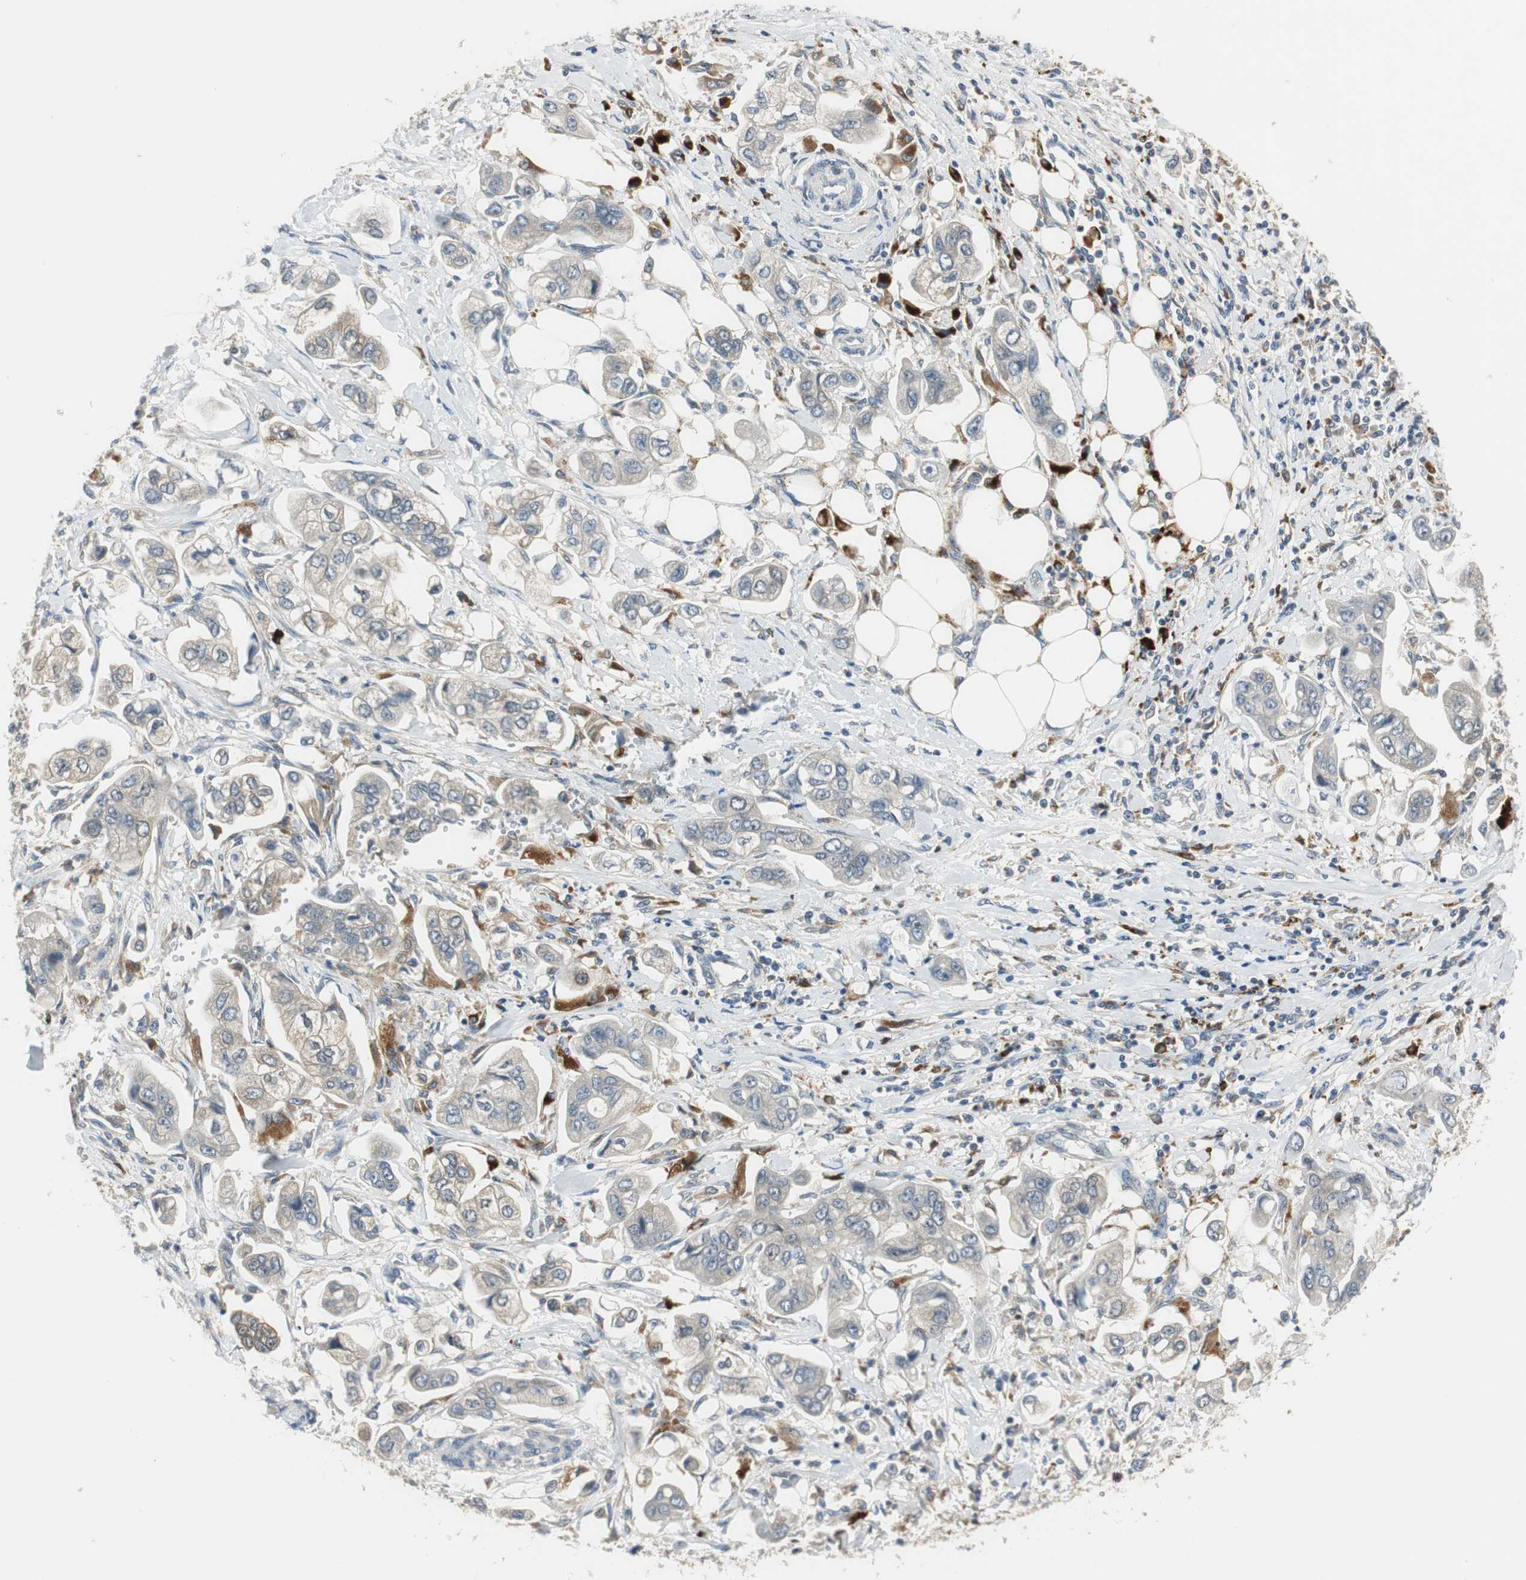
{"staining": {"intensity": "weak", "quantity": "<25%", "location": "cytoplasmic/membranous"}, "tissue": "stomach cancer", "cell_type": "Tumor cells", "image_type": "cancer", "snomed": [{"axis": "morphology", "description": "Adenocarcinoma, NOS"}, {"axis": "topography", "description": "Stomach"}], "caption": "Tumor cells are negative for brown protein staining in stomach cancer.", "gene": "NCK1", "patient": {"sex": "male", "age": 62}}